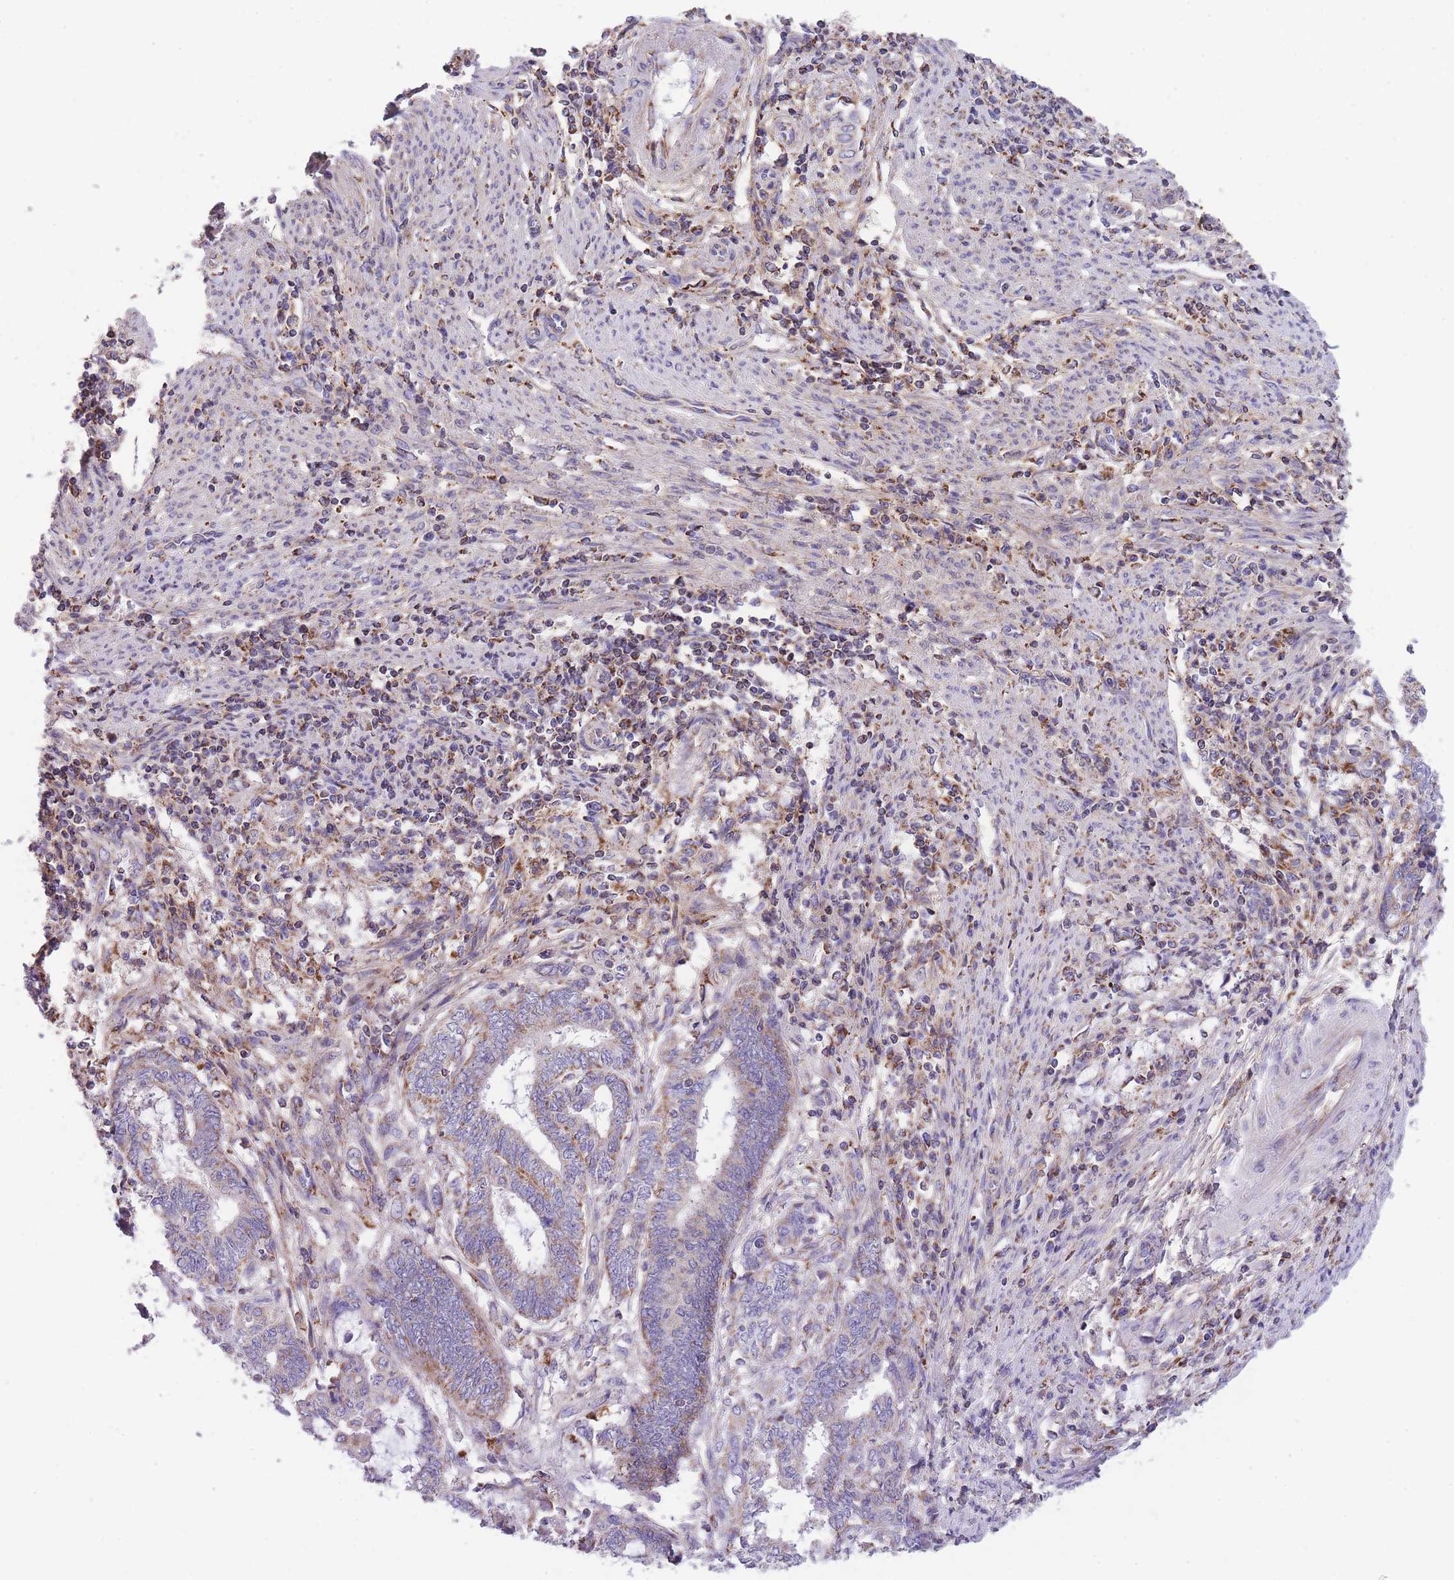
{"staining": {"intensity": "moderate", "quantity": "25%-75%", "location": "cytoplasmic/membranous"}, "tissue": "endometrial cancer", "cell_type": "Tumor cells", "image_type": "cancer", "snomed": [{"axis": "morphology", "description": "Adenocarcinoma, NOS"}, {"axis": "topography", "description": "Uterus"}, {"axis": "topography", "description": "Endometrium"}], "caption": "Protein expression analysis of endometrial cancer reveals moderate cytoplasmic/membranous positivity in approximately 25%-75% of tumor cells.", "gene": "ST3GAL3", "patient": {"sex": "female", "age": 70}}